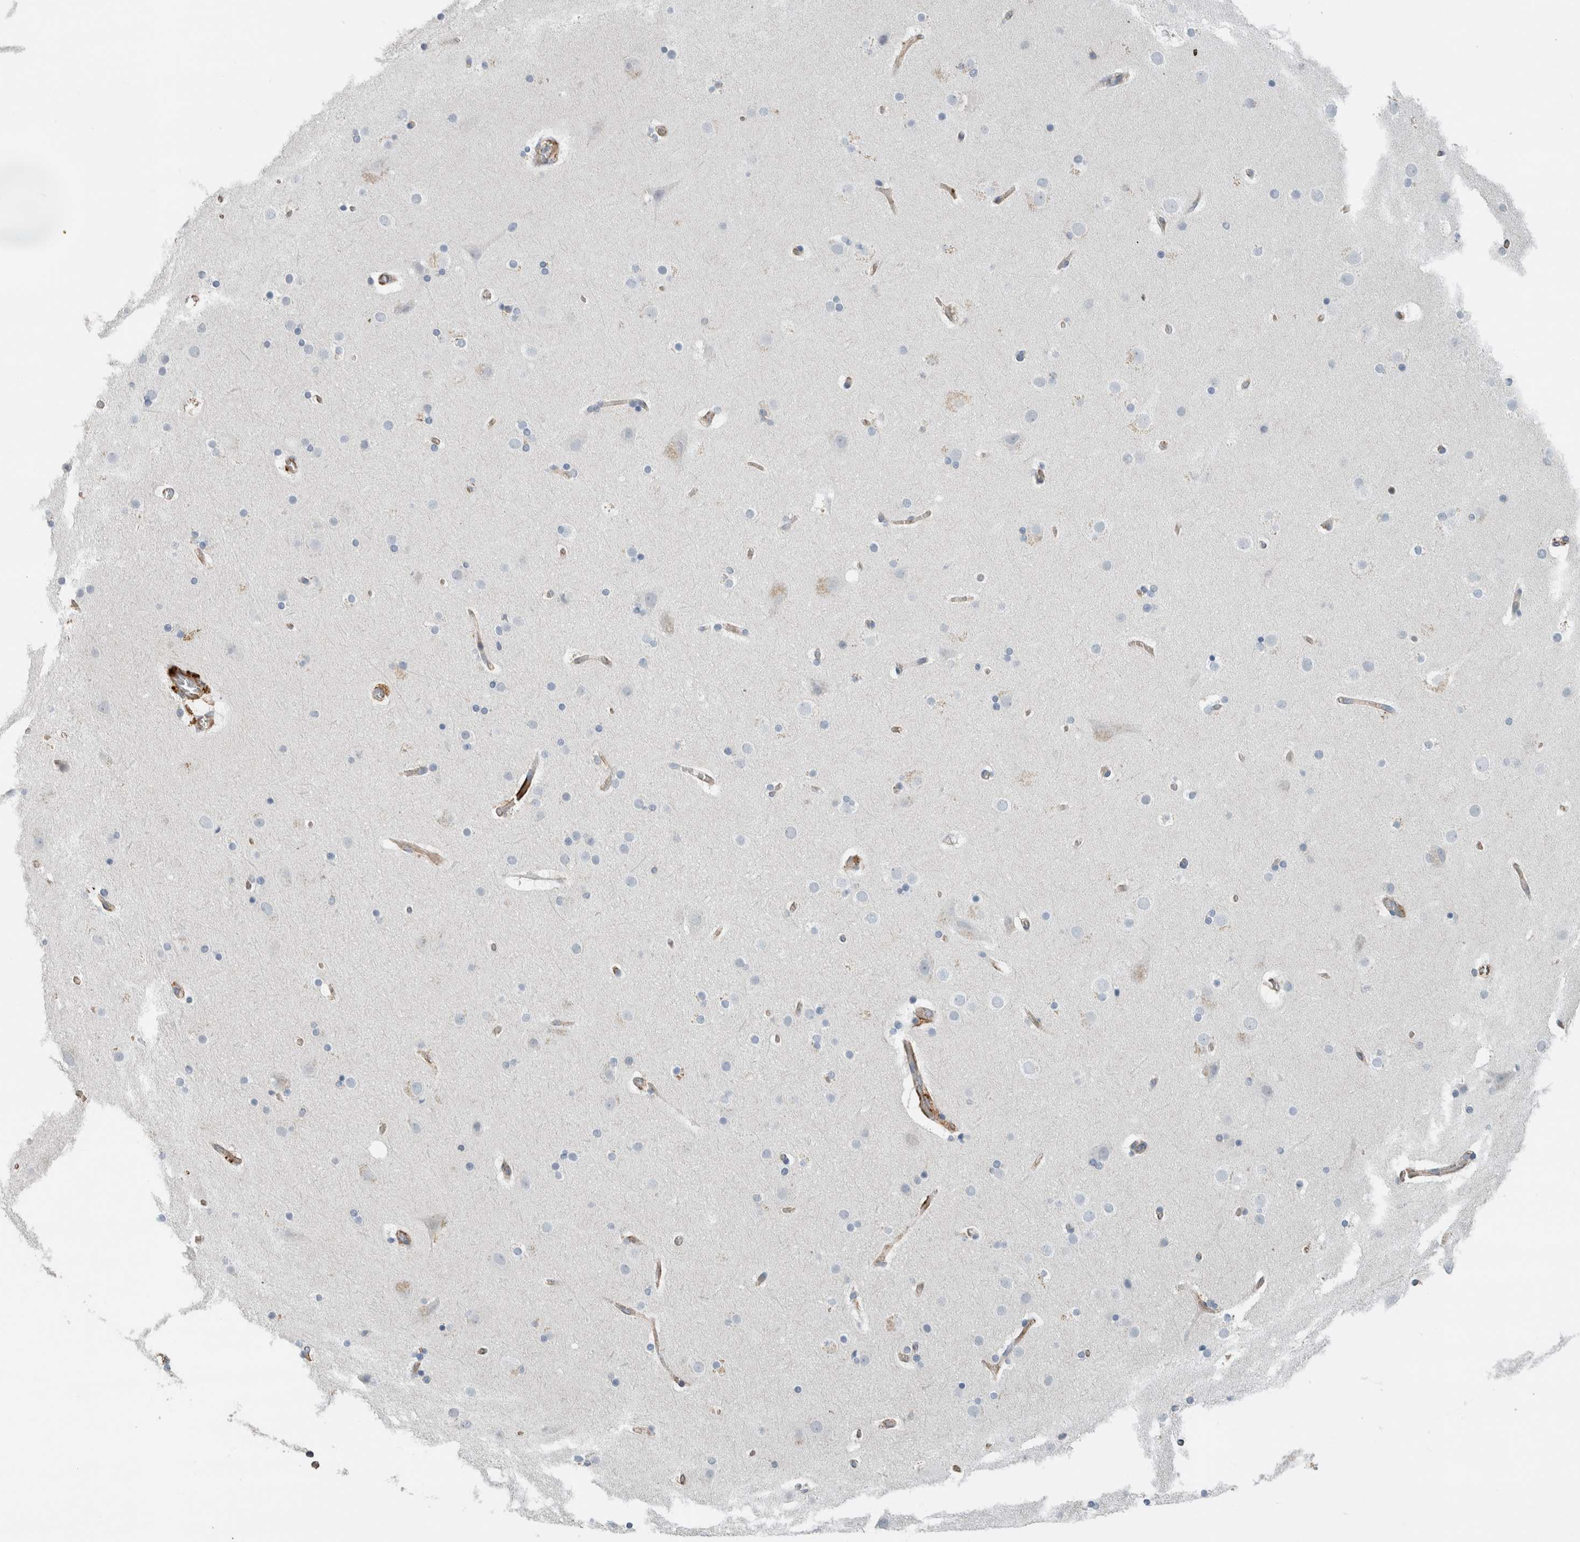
{"staining": {"intensity": "moderate", "quantity": "25%-75%", "location": "cytoplasmic/membranous"}, "tissue": "cerebral cortex", "cell_type": "Endothelial cells", "image_type": "normal", "snomed": [{"axis": "morphology", "description": "Normal tissue, NOS"}, {"axis": "topography", "description": "Cerebral cortex"}], "caption": "High-power microscopy captured an IHC image of unremarkable cerebral cortex, revealing moderate cytoplasmic/membranous staining in approximately 25%-75% of endothelial cells.", "gene": "LY86", "patient": {"sex": "male", "age": 57}}